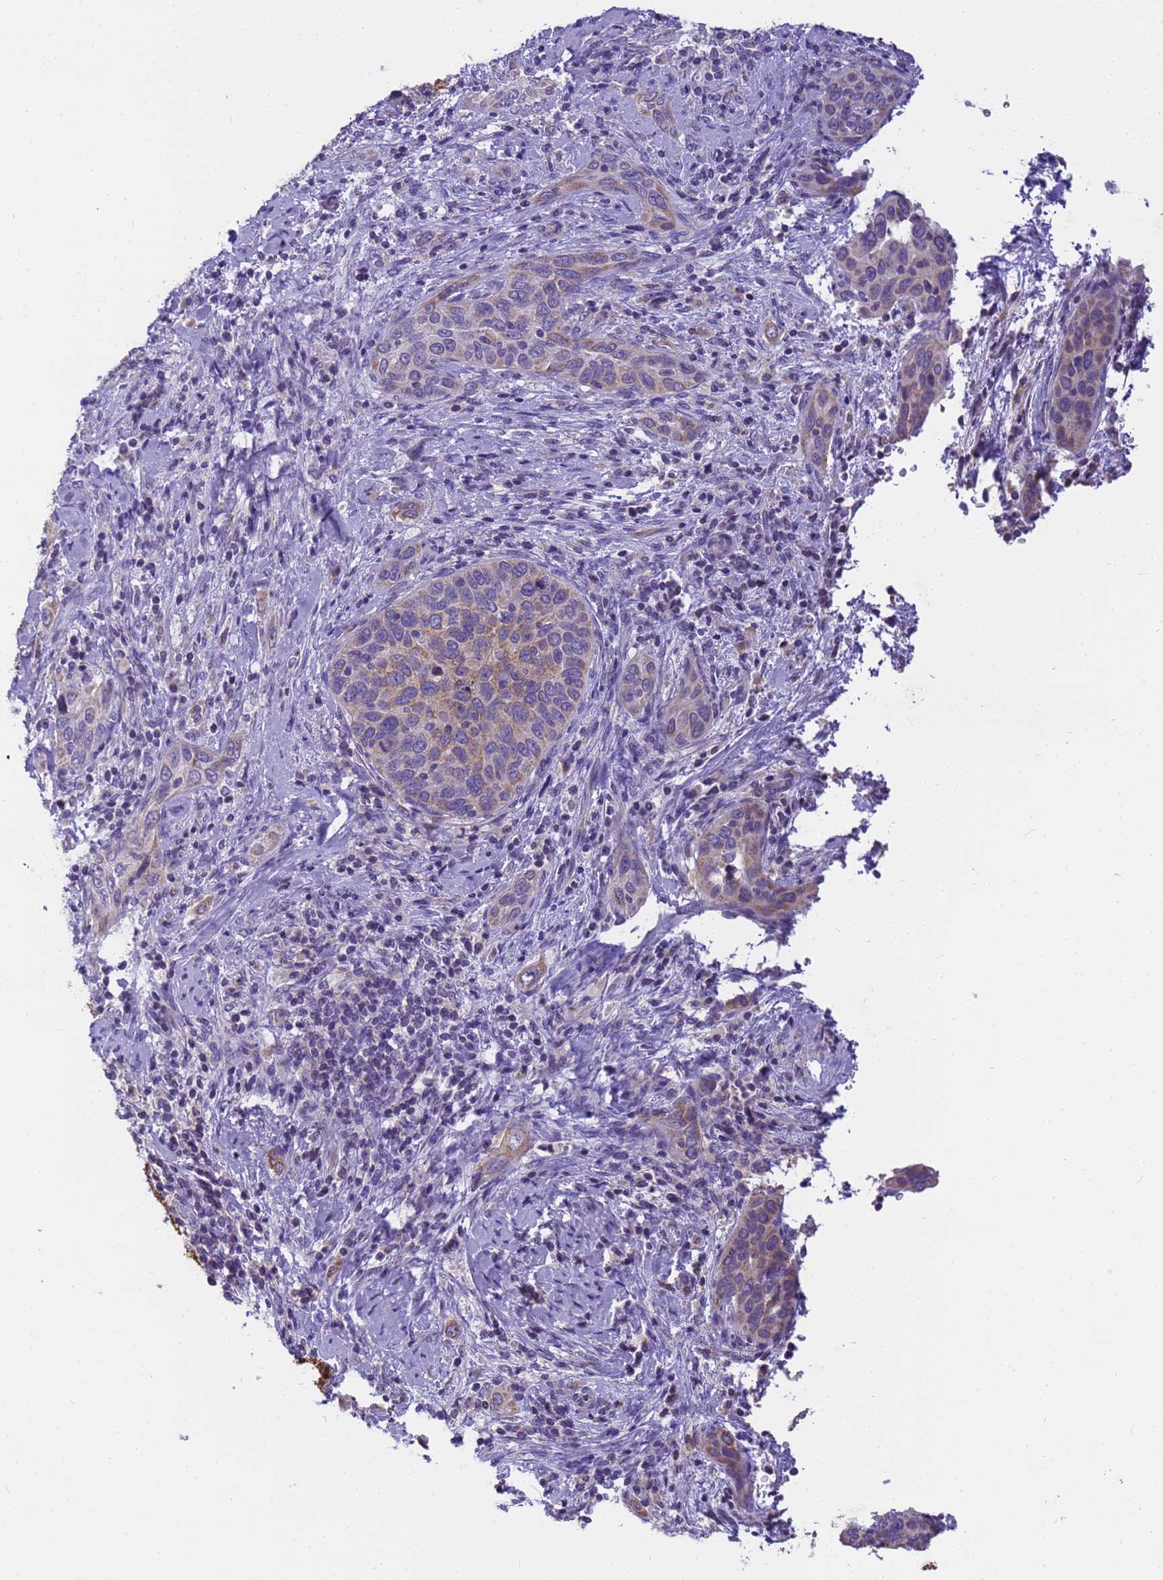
{"staining": {"intensity": "weak", "quantity": "<25%", "location": "cytoplasmic/membranous"}, "tissue": "cervical cancer", "cell_type": "Tumor cells", "image_type": "cancer", "snomed": [{"axis": "morphology", "description": "Squamous cell carcinoma, NOS"}, {"axis": "topography", "description": "Cervix"}], "caption": "Tumor cells show no significant protein positivity in cervical cancer (squamous cell carcinoma).", "gene": "PIEZO2", "patient": {"sex": "female", "age": 60}}